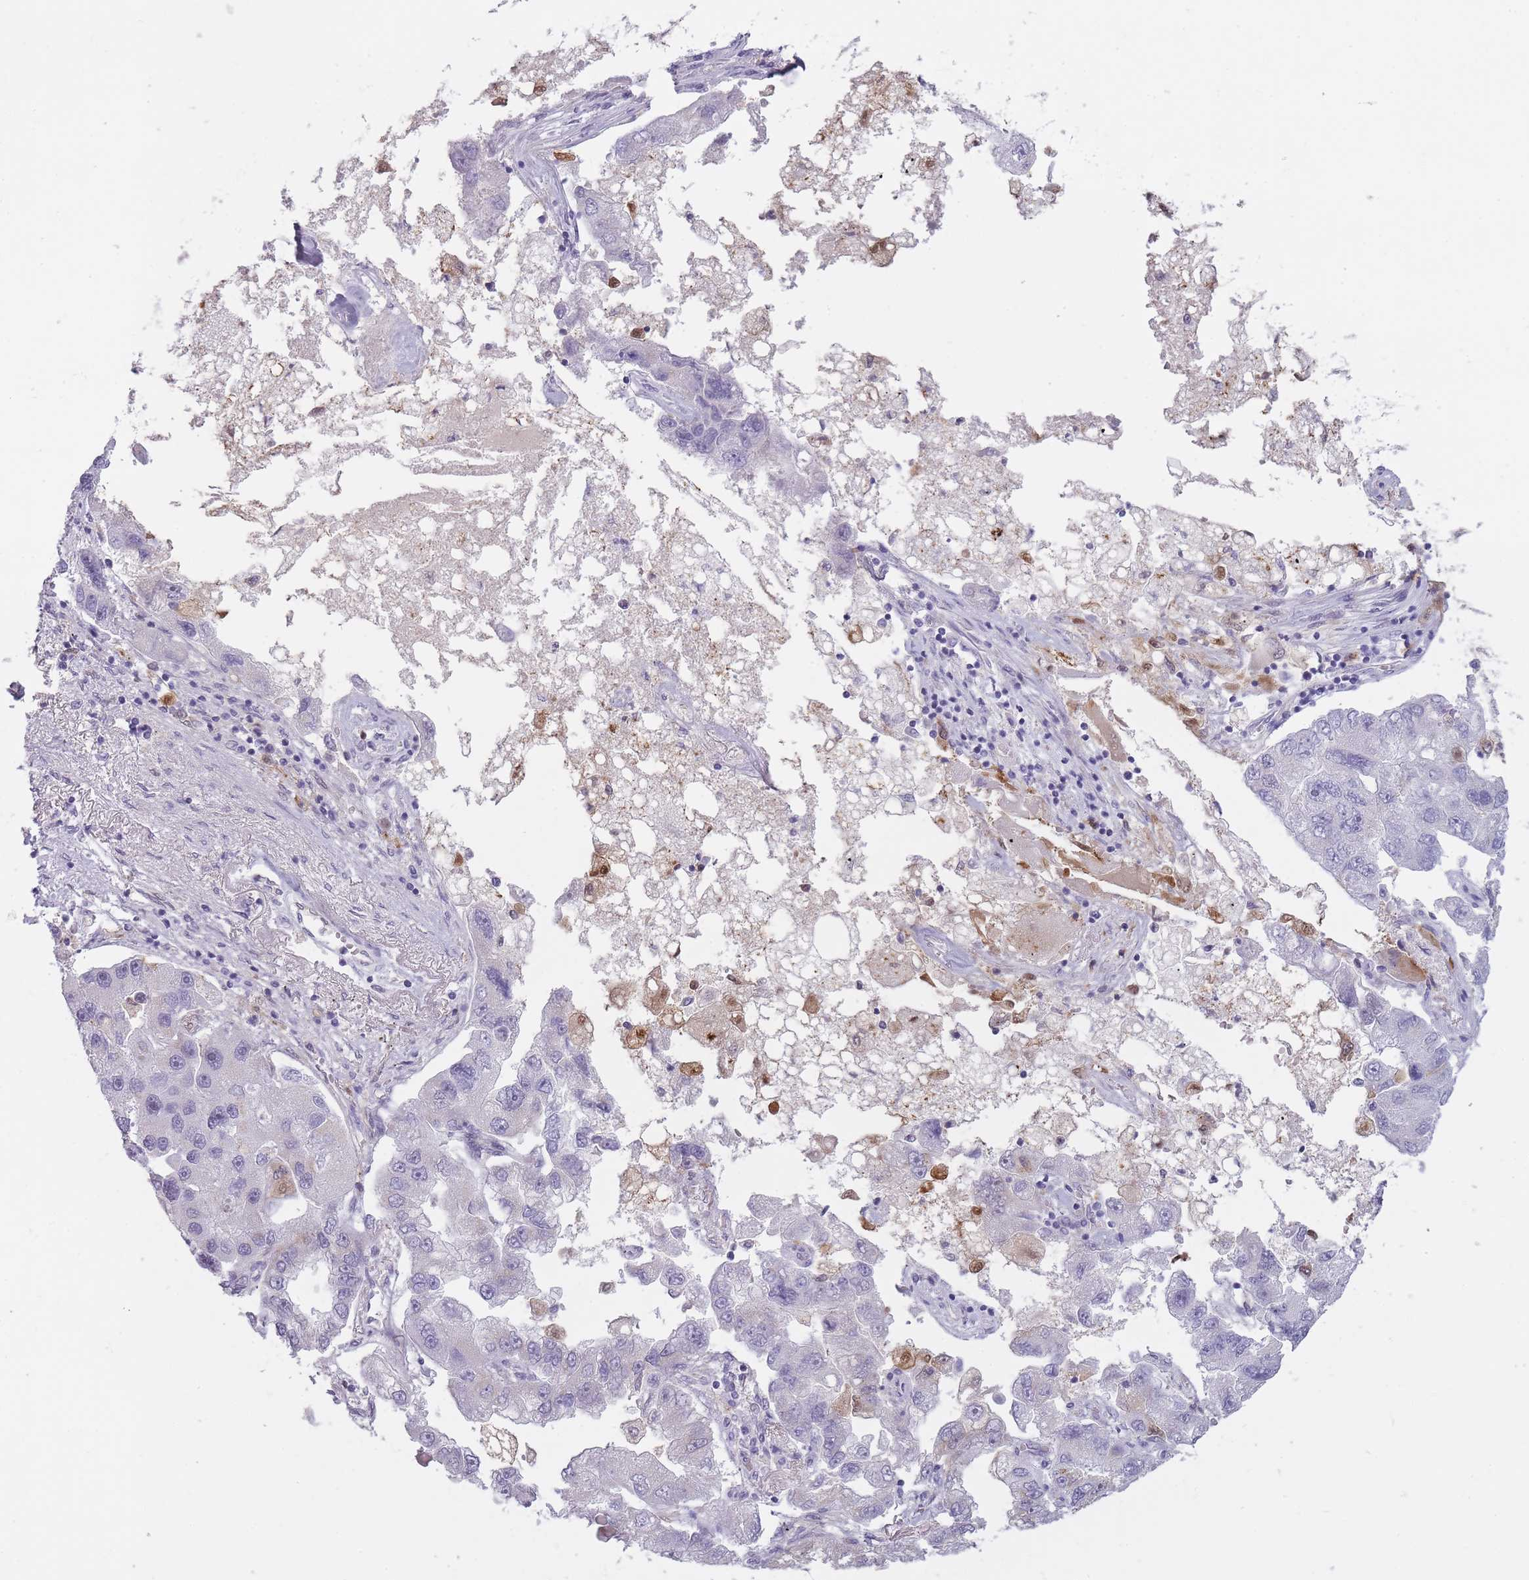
{"staining": {"intensity": "weak", "quantity": "<25%", "location": "cytoplasmic/membranous,nuclear"}, "tissue": "lung cancer", "cell_type": "Tumor cells", "image_type": "cancer", "snomed": [{"axis": "morphology", "description": "Adenocarcinoma, NOS"}, {"axis": "topography", "description": "Lung"}], "caption": "Micrograph shows no significant protein staining in tumor cells of lung cancer (adenocarcinoma).", "gene": "LGALS9", "patient": {"sex": "female", "age": 54}}